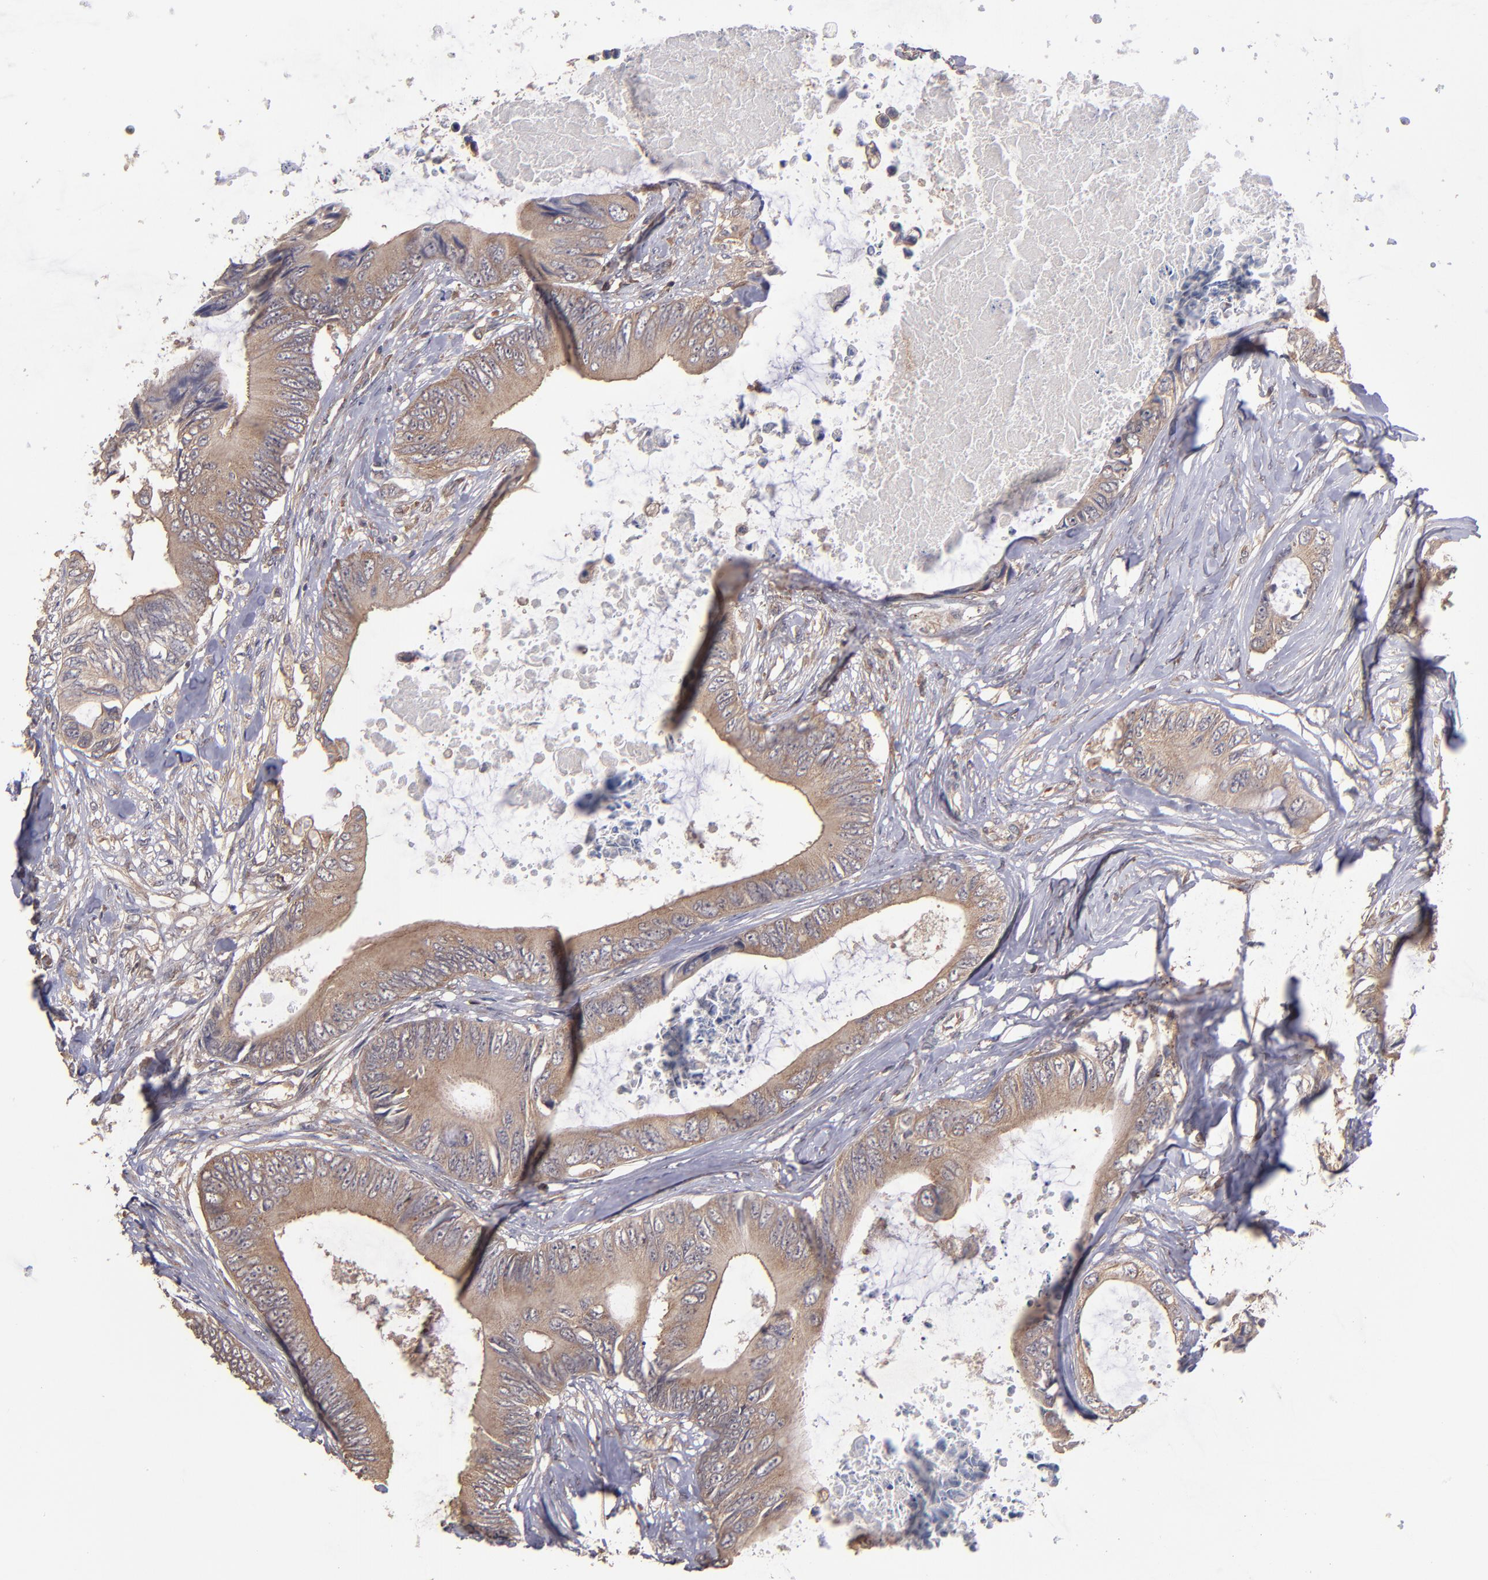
{"staining": {"intensity": "moderate", "quantity": ">75%", "location": "cytoplasmic/membranous"}, "tissue": "colorectal cancer", "cell_type": "Tumor cells", "image_type": "cancer", "snomed": [{"axis": "morphology", "description": "Normal tissue, NOS"}, {"axis": "morphology", "description": "Adenocarcinoma, NOS"}, {"axis": "topography", "description": "Rectum"}, {"axis": "topography", "description": "Peripheral nerve tissue"}], "caption": "Colorectal adenocarcinoma tissue exhibits moderate cytoplasmic/membranous staining in approximately >75% of tumor cells", "gene": "NF2", "patient": {"sex": "female", "age": 77}}